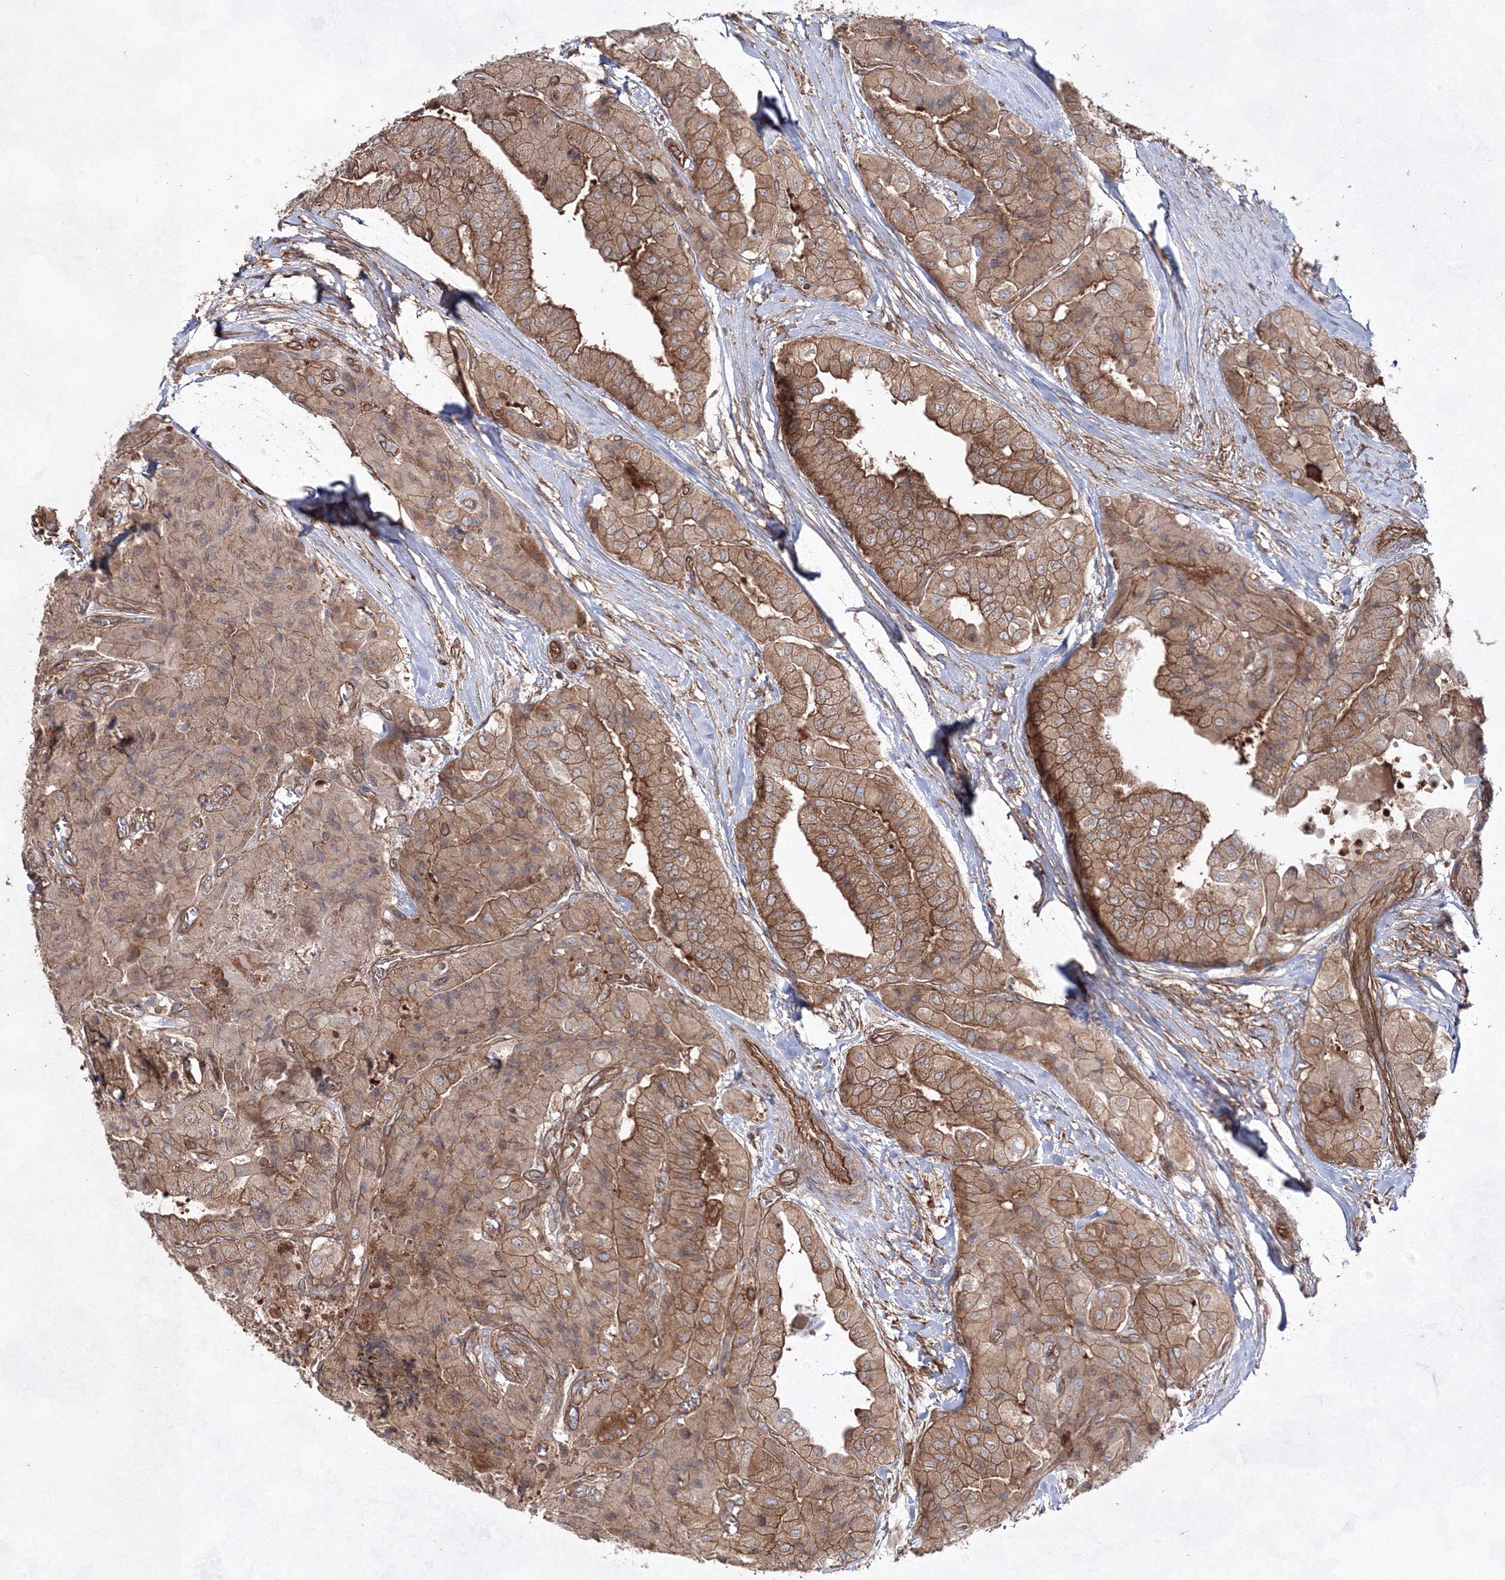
{"staining": {"intensity": "moderate", "quantity": ">75%", "location": "cytoplasmic/membranous"}, "tissue": "thyroid cancer", "cell_type": "Tumor cells", "image_type": "cancer", "snomed": [{"axis": "morphology", "description": "Papillary adenocarcinoma, NOS"}, {"axis": "topography", "description": "Thyroid gland"}], "caption": "There is medium levels of moderate cytoplasmic/membranous expression in tumor cells of thyroid cancer, as demonstrated by immunohistochemical staining (brown color).", "gene": "EXOC6", "patient": {"sex": "female", "age": 59}}